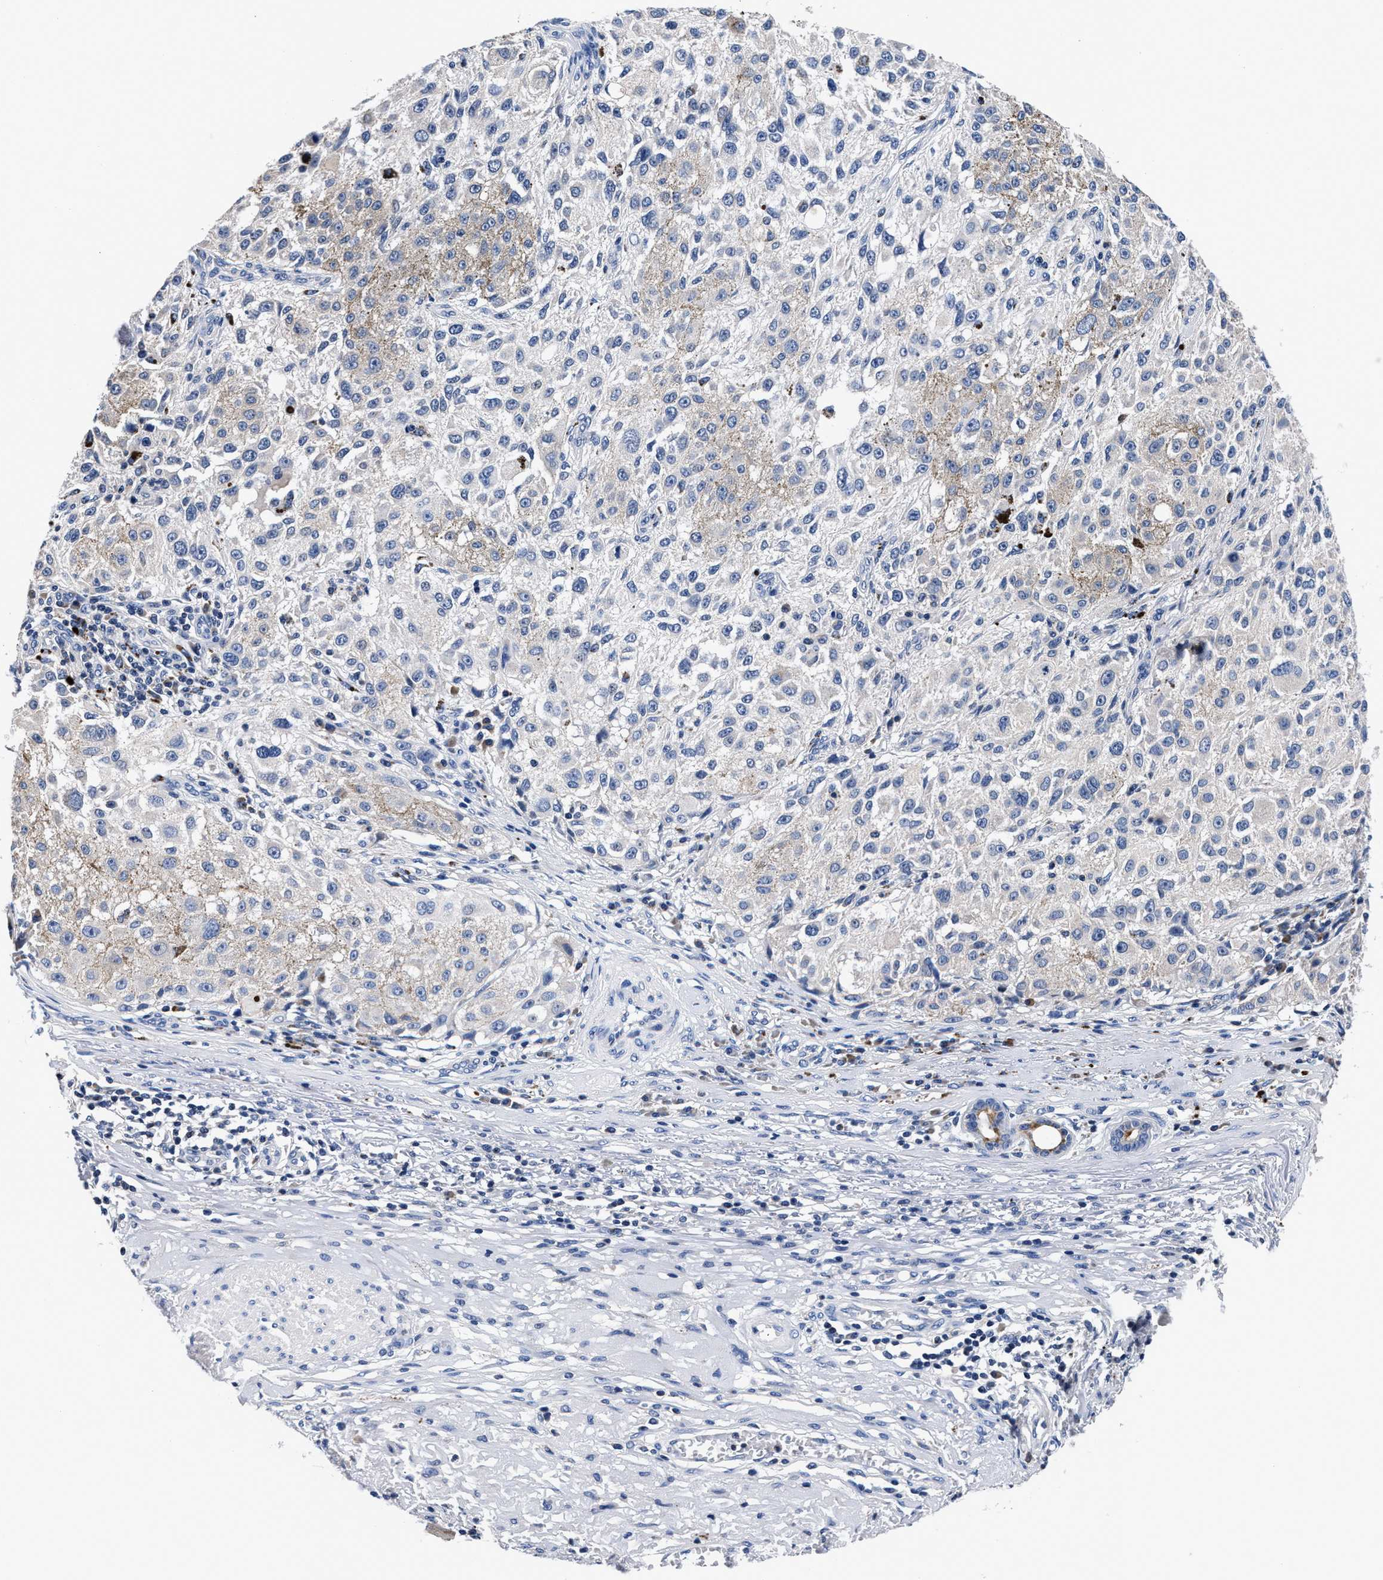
{"staining": {"intensity": "weak", "quantity": "<25%", "location": "cytoplasmic/membranous"}, "tissue": "melanoma", "cell_type": "Tumor cells", "image_type": "cancer", "snomed": [{"axis": "morphology", "description": "Necrosis, NOS"}, {"axis": "morphology", "description": "Malignant melanoma, NOS"}, {"axis": "topography", "description": "Skin"}], "caption": "Immunohistochemical staining of human melanoma displays no significant staining in tumor cells.", "gene": "PHF24", "patient": {"sex": "female", "age": 87}}